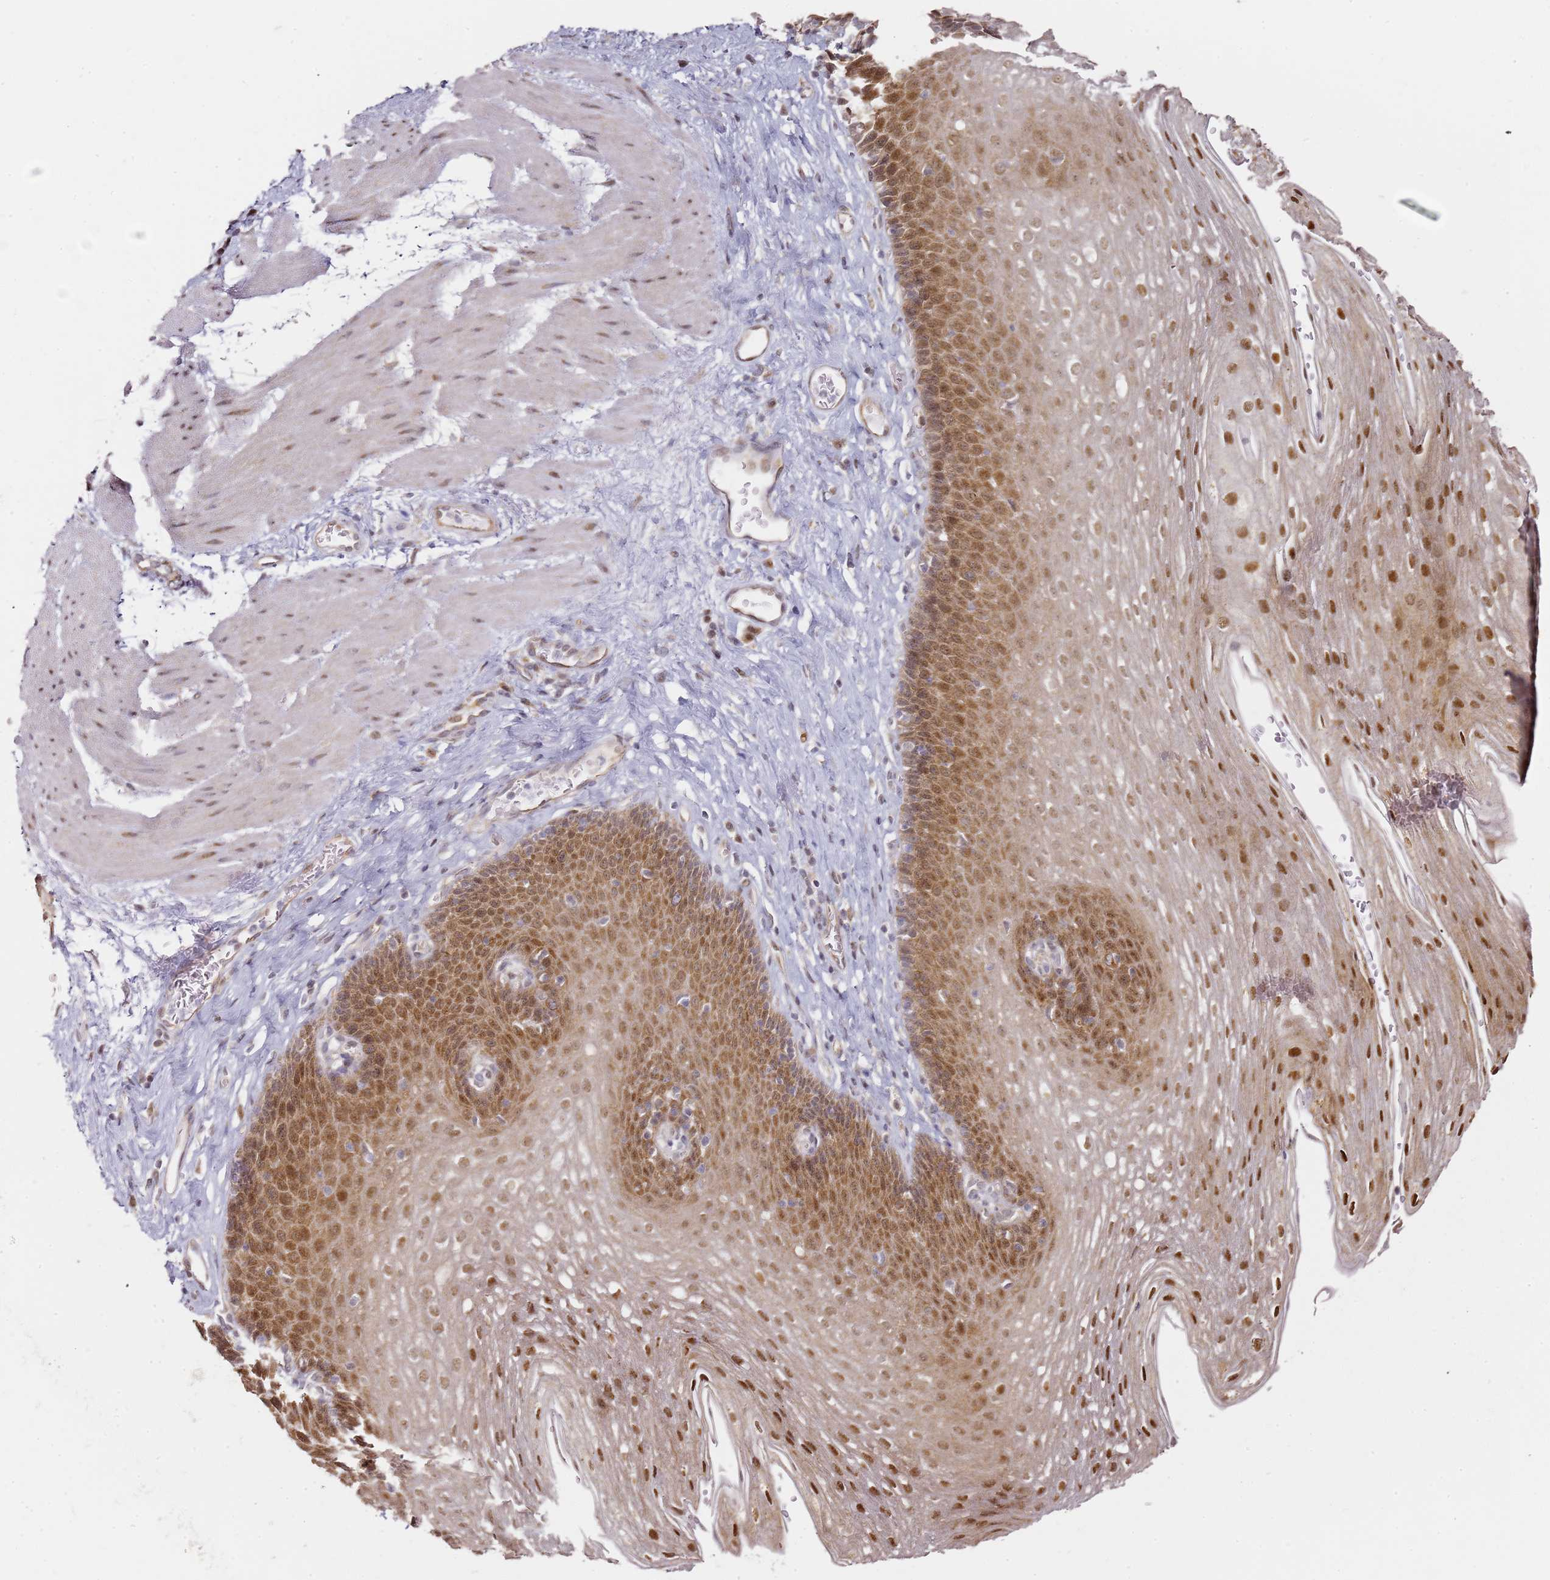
{"staining": {"intensity": "moderate", "quantity": ">75%", "location": "cytoplasmic/membranous,nuclear"}, "tissue": "esophagus", "cell_type": "Squamous epithelial cells", "image_type": "normal", "snomed": [{"axis": "morphology", "description": "Normal tissue, NOS"}, {"axis": "topography", "description": "Esophagus"}], "caption": "This histopathology image shows normal esophagus stained with immunohistochemistry (IHC) to label a protein in brown. The cytoplasmic/membranous,nuclear of squamous epithelial cells show moderate positivity for the protein. Nuclei are counter-stained blue.", "gene": "PSMD4", "patient": {"sex": "female", "age": 66}}